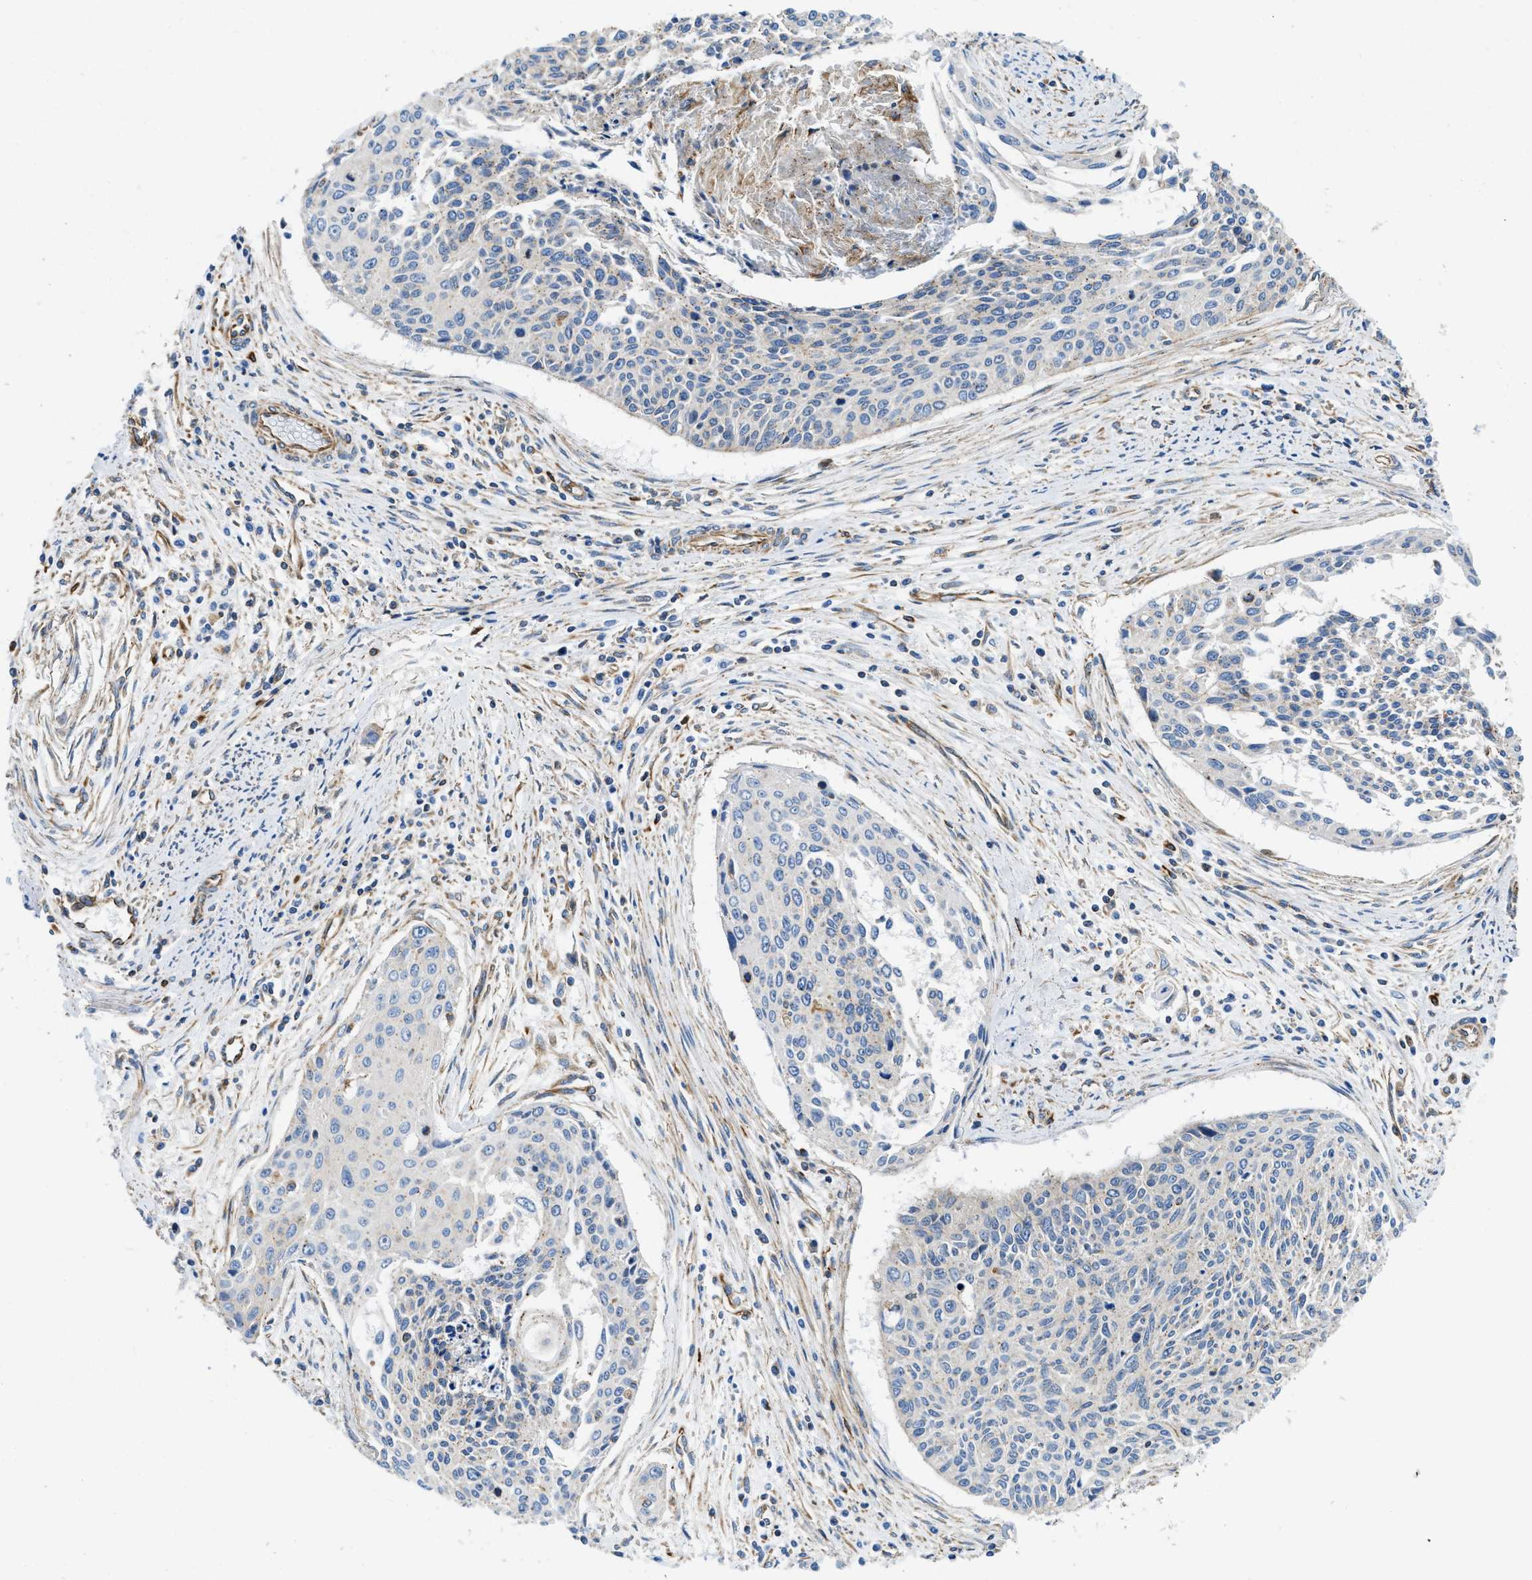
{"staining": {"intensity": "negative", "quantity": "none", "location": "none"}, "tissue": "cervical cancer", "cell_type": "Tumor cells", "image_type": "cancer", "snomed": [{"axis": "morphology", "description": "Squamous cell carcinoma, NOS"}, {"axis": "topography", "description": "Cervix"}], "caption": "IHC image of human cervical squamous cell carcinoma stained for a protein (brown), which reveals no staining in tumor cells.", "gene": "HSD17B12", "patient": {"sex": "female", "age": 55}}